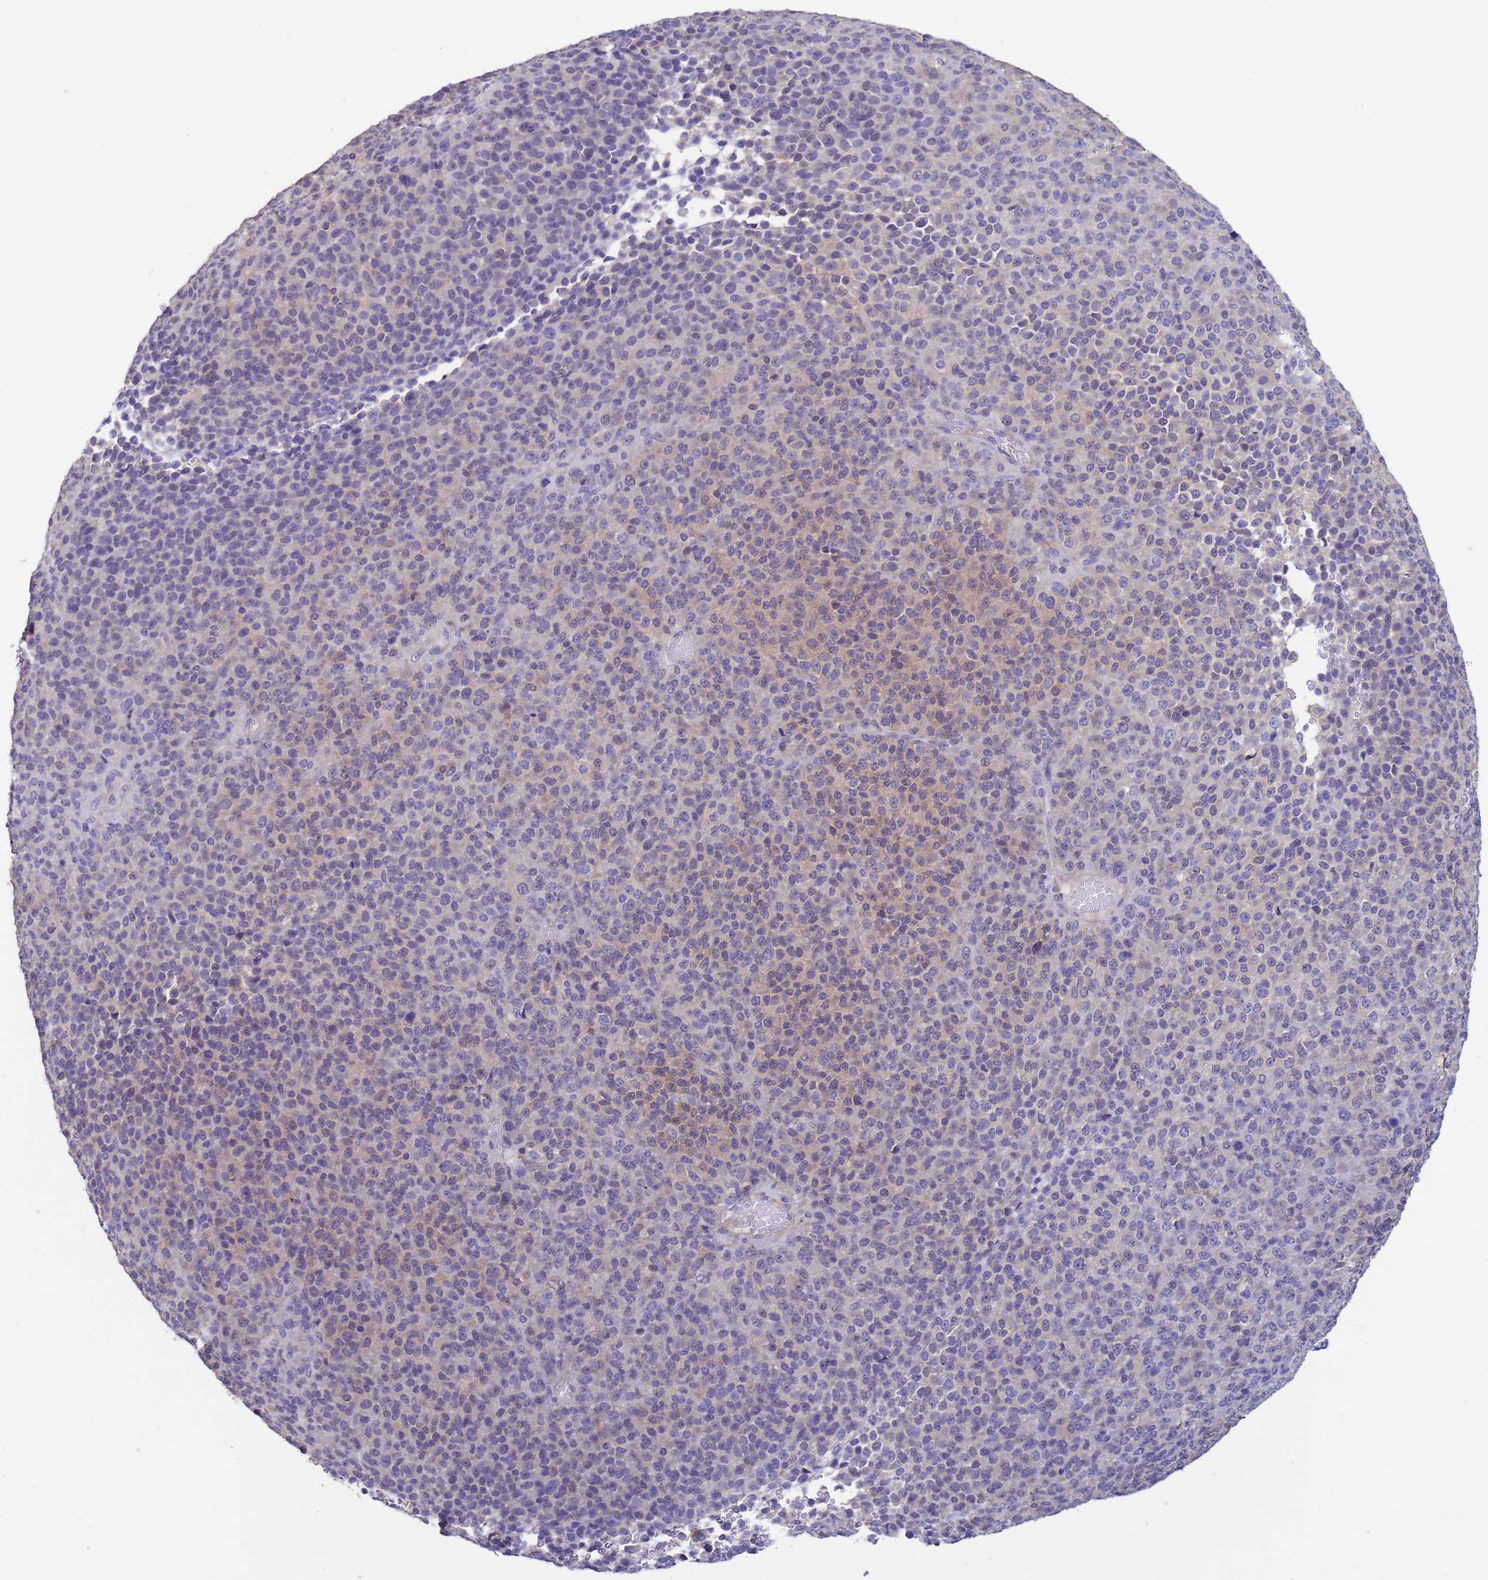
{"staining": {"intensity": "weak", "quantity": "25%-75%", "location": "cytoplasmic/membranous"}, "tissue": "melanoma", "cell_type": "Tumor cells", "image_type": "cancer", "snomed": [{"axis": "morphology", "description": "Malignant melanoma, Metastatic site"}, {"axis": "topography", "description": "Brain"}], "caption": "Melanoma stained with a brown dye demonstrates weak cytoplasmic/membranous positive positivity in about 25%-75% of tumor cells.", "gene": "KLHL13", "patient": {"sex": "female", "age": 56}}